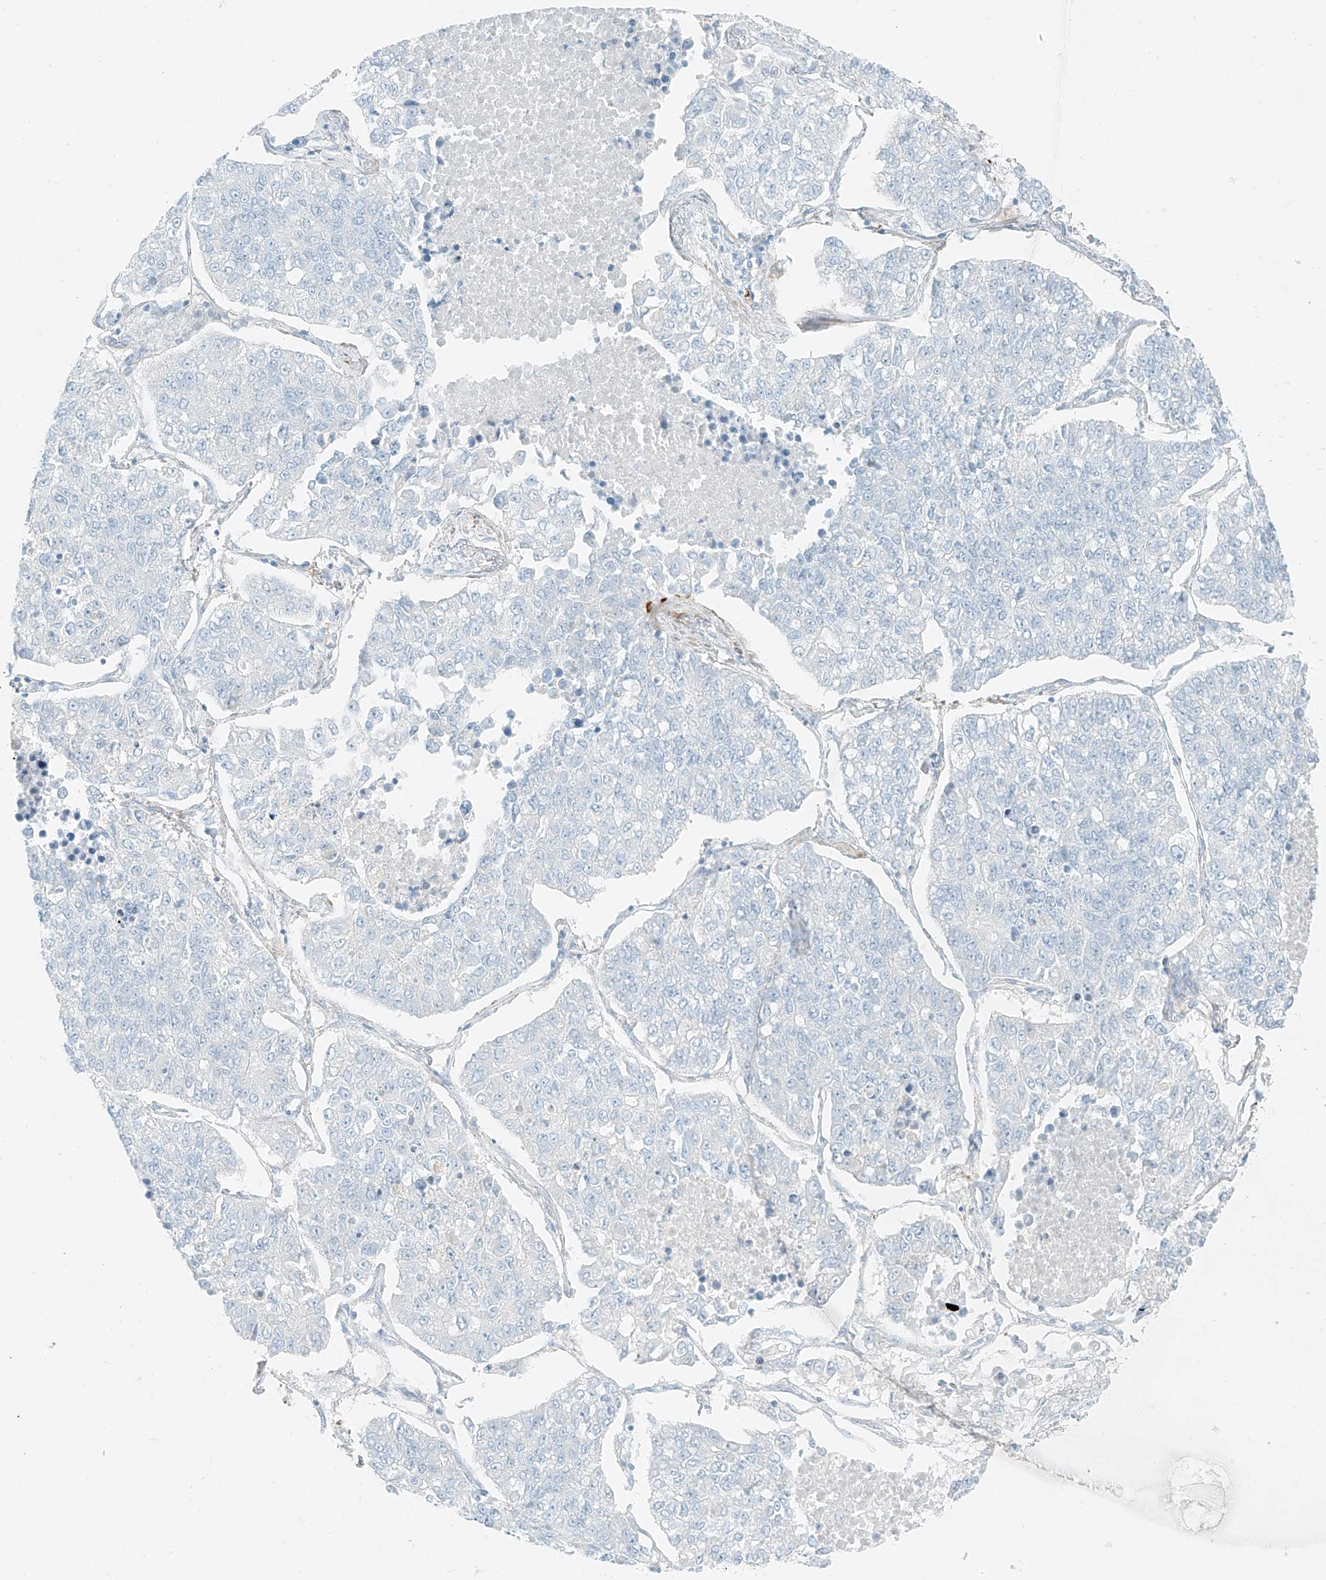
{"staining": {"intensity": "negative", "quantity": "none", "location": "none"}, "tissue": "lung cancer", "cell_type": "Tumor cells", "image_type": "cancer", "snomed": [{"axis": "morphology", "description": "Adenocarcinoma, NOS"}, {"axis": "topography", "description": "Lung"}], "caption": "High magnification brightfield microscopy of lung adenocarcinoma stained with DAB (3,3'-diaminobenzidine) (brown) and counterstained with hematoxylin (blue): tumor cells show no significant expression. (Stains: DAB immunohistochemistry with hematoxylin counter stain, Microscopy: brightfield microscopy at high magnification).", "gene": "SMCP", "patient": {"sex": "male", "age": 49}}